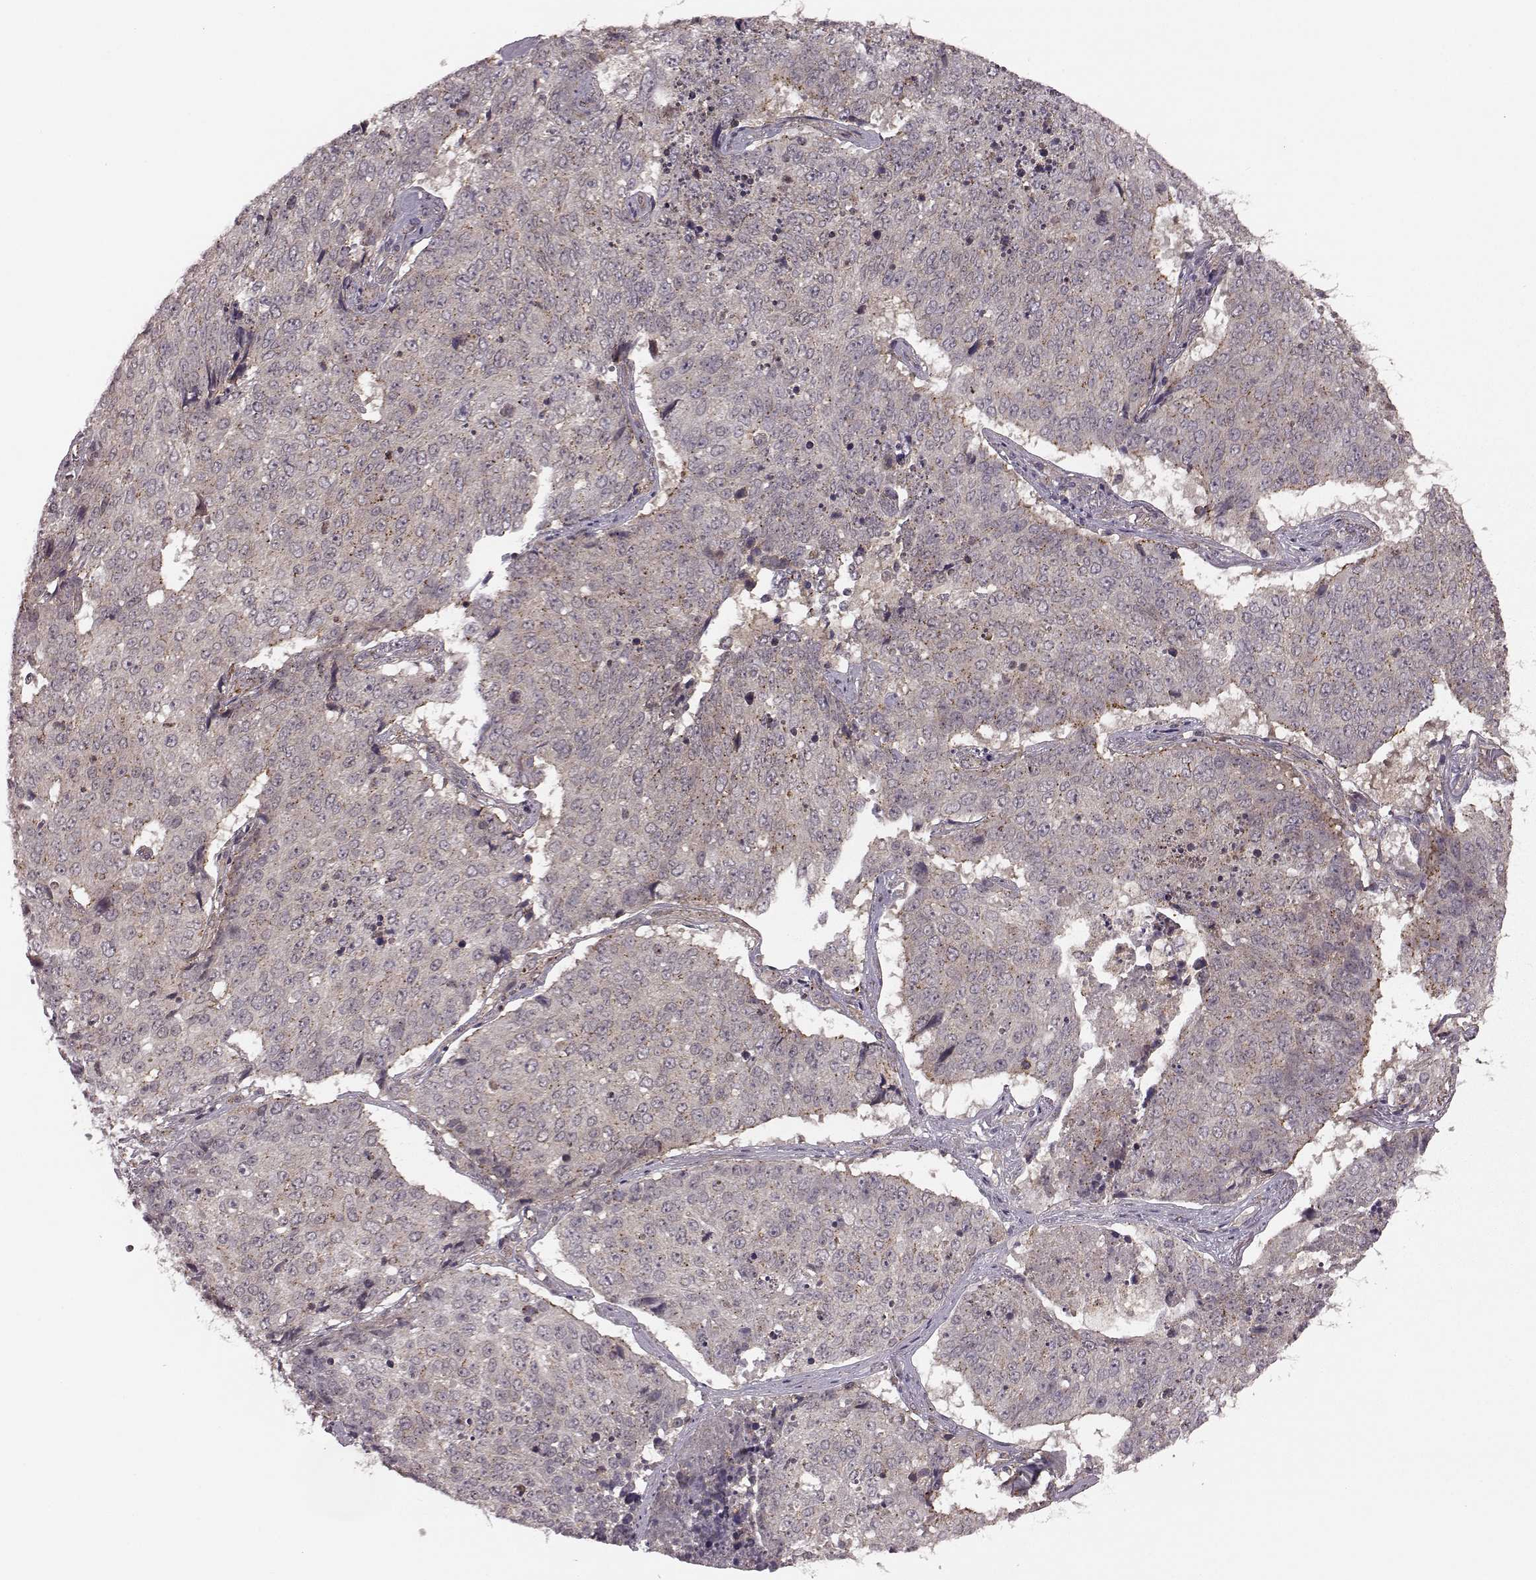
{"staining": {"intensity": "weak", "quantity": ">75%", "location": "cytoplasmic/membranous"}, "tissue": "lung cancer", "cell_type": "Tumor cells", "image_type": "cancer", "snomed": [{"axis": "morphology", "description": "Normal tissue, NOS"}, {"axis": "morphology", "description": "Squamous cell carcinoma, NOS"}, {"axis": "topography", "description": "Bronchus"}, {"axis": "topography", "description": "Lung"}], "caption": "A brown stain shows weak cytoplasmic/membranous staining of a protein in lung squamous cell carcinoma tumor cells.", "gene": "FNIP2", "patient": {"sex": "male", "age": 64}}